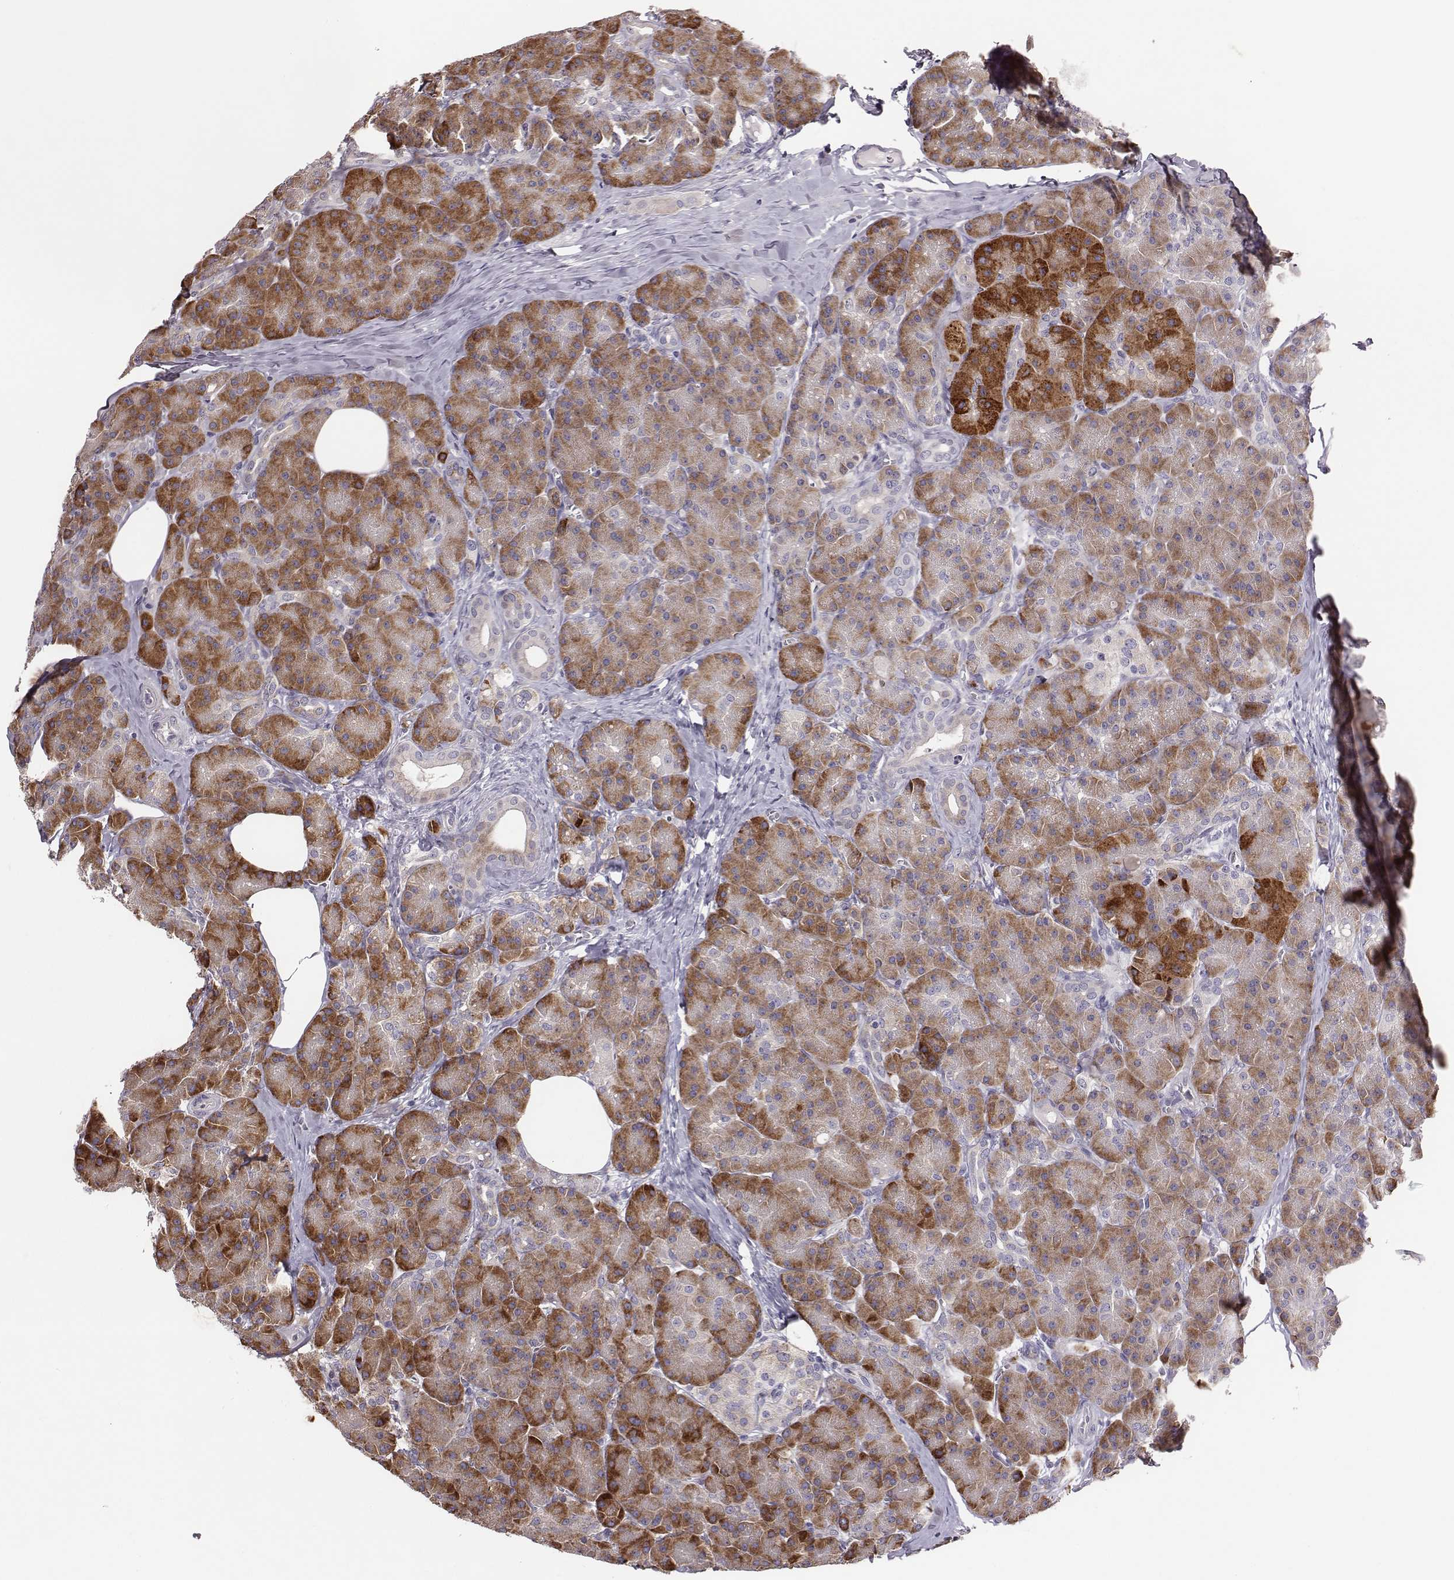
{"staining": {"intensity": "strong", "quantity": ">75%", "location": "cytoplasmic/membranous"}, "tissue": "pancreas", "cell_type": "Exocrine glandular cells", "image_type": "normal", "snomed": [{"axis": "morphology", "description": "Normal tissue, NOS"}, {"axis": "topography", "description": "Pancreas"}], "caption": "Benign pancreas displays strong cytoplasmic/membranous positivity in approximately >75% of exocrine glandular cells, visualized by immunohistochemistry.", "gene": "SELENOI", "patient": {"sex": "male", "age": 57}}